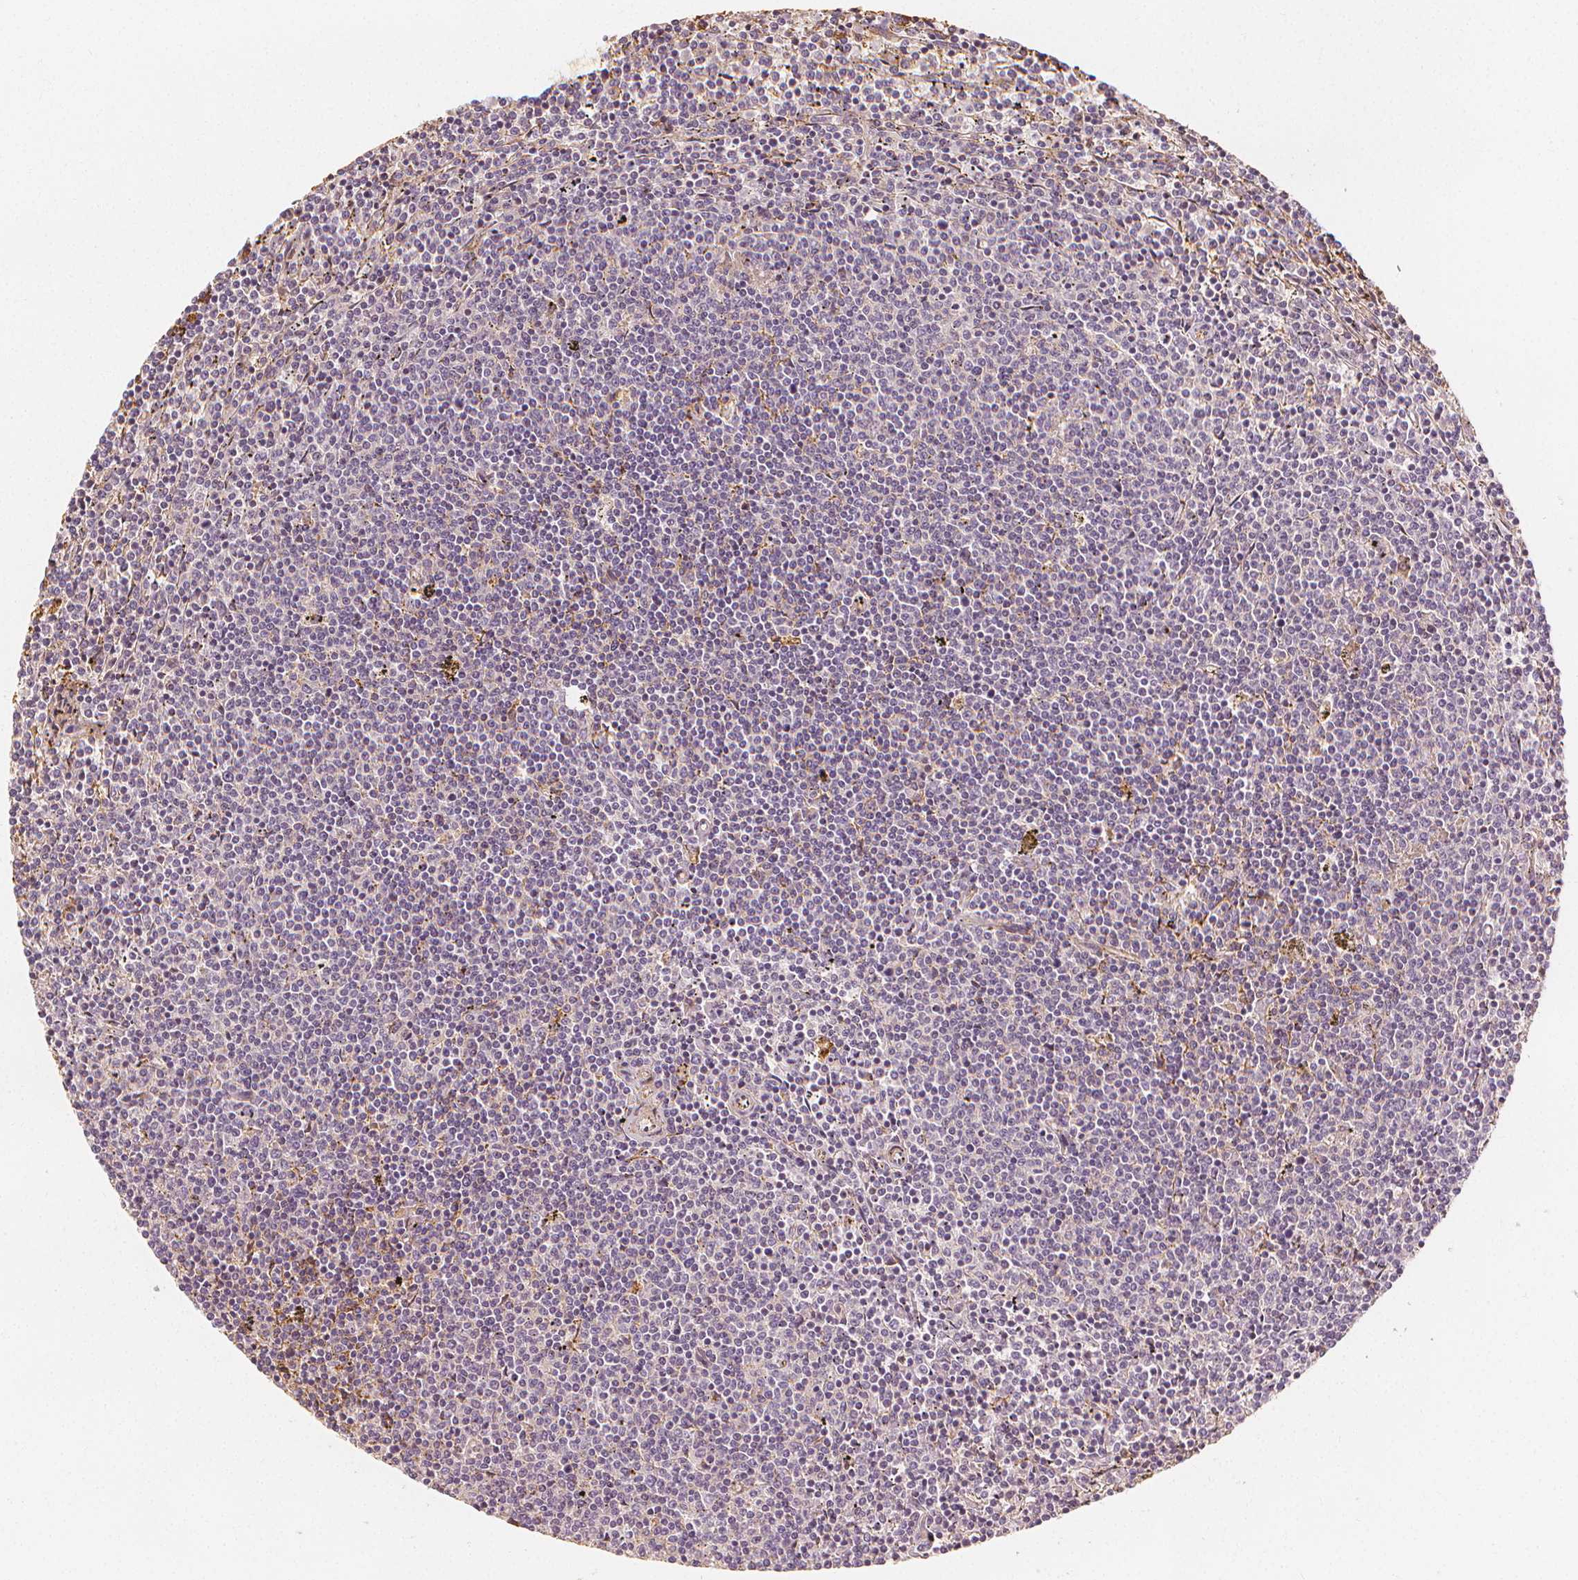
{"staining": {"intensity": "negative", "quantity": "none", "location": "none"}, "tissue": "lymphoma", "cell_type": "Tumor cells", "image_type": "cancer", "snomed": [{"axis": "morphology", "description": "Malignant lymphoma, non-Hodgkin's type, Low grade"}, {"axis": "topography", "description": "Spleen"}], "caption": "DAB (3,3'-diaminobenzidine) immunohistochemical staining of human malignant lymphoma, non-Hodgkin's type (low-grade) demonstrates no significant staining in tumor cells.", "gene": "ARHGAP26", "patient": {"sex": "female", "age": 50}}